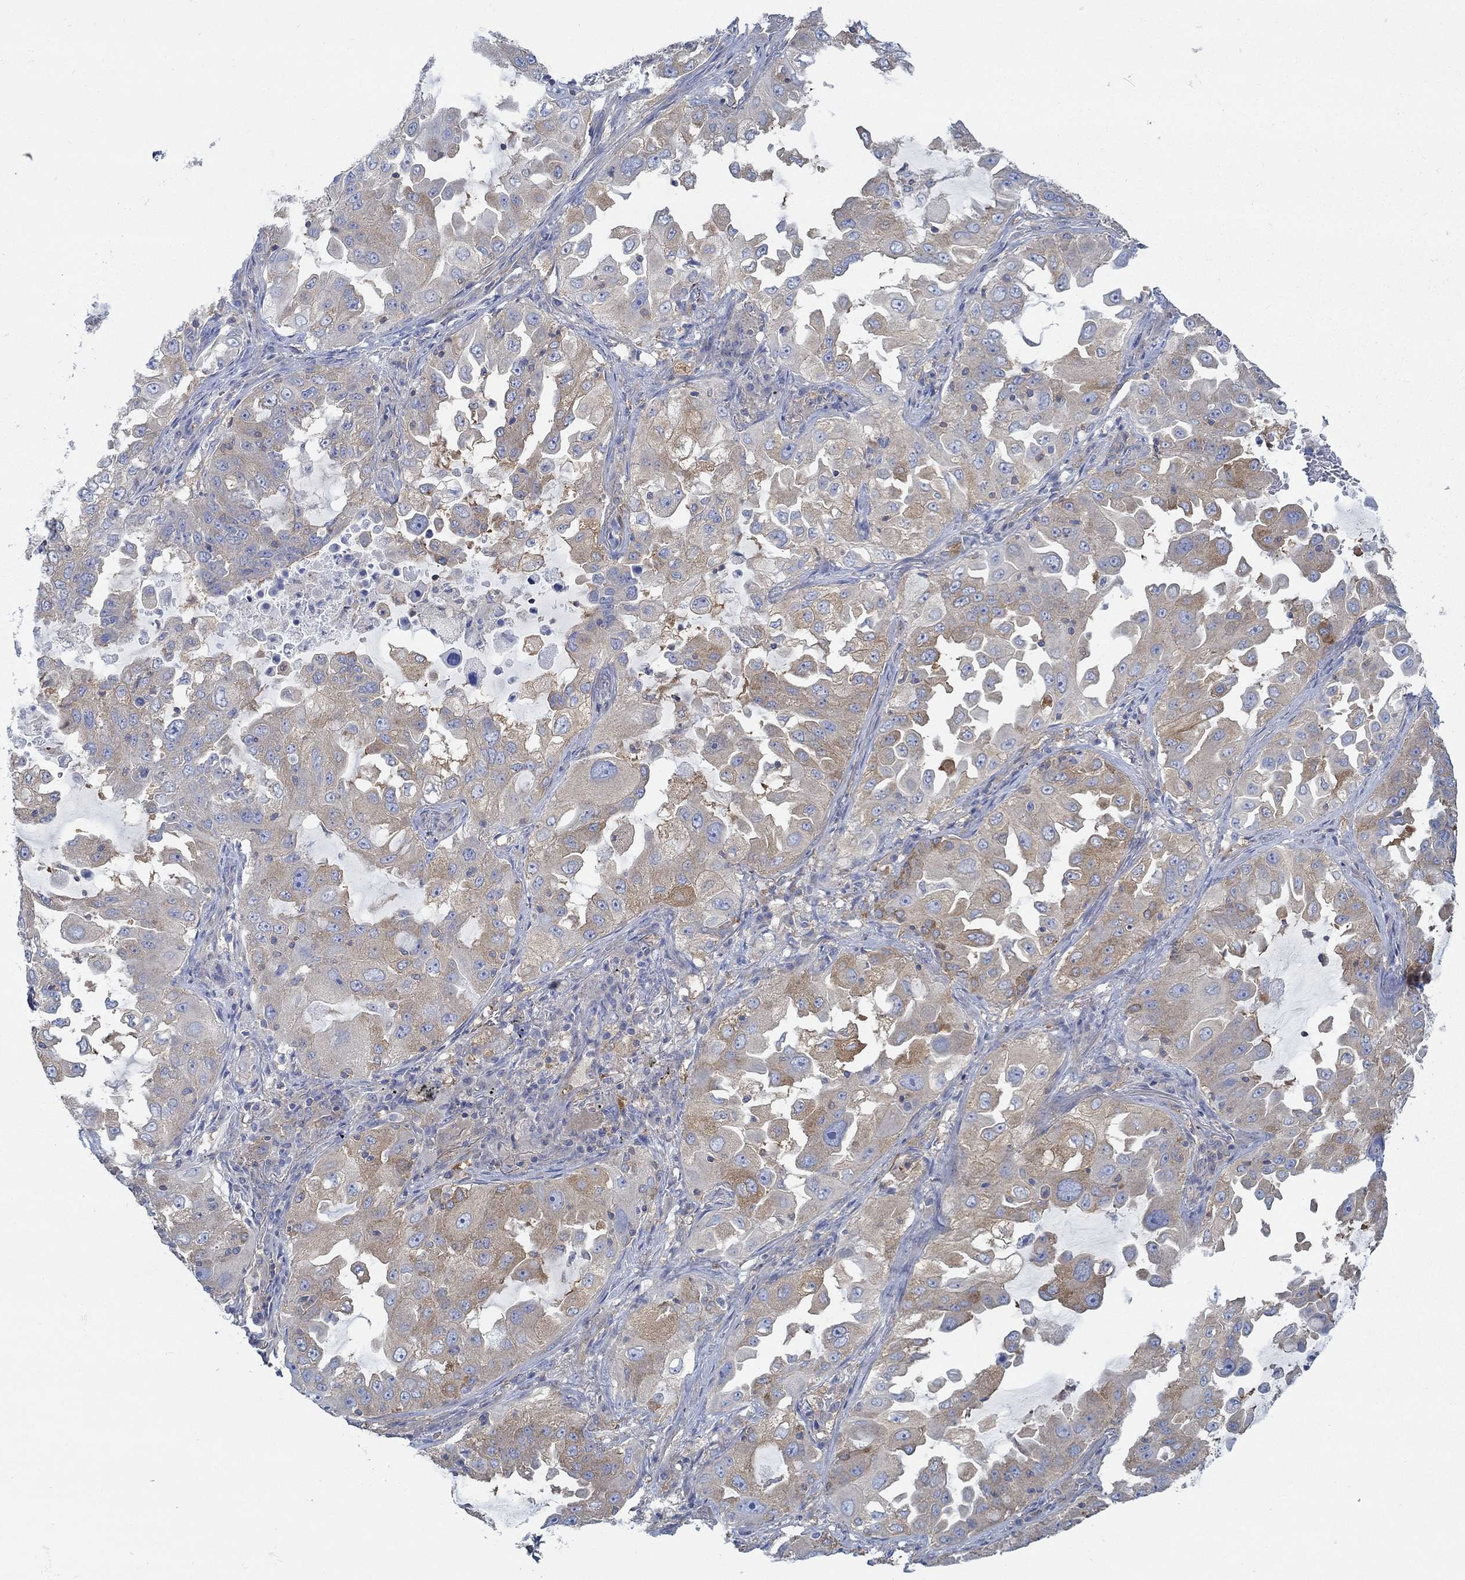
{"staining": {"intensity": "moderate", "quantity": "<25%", "location": "cytoplasmic/membranous"}, "tissue": "lung cancer", "cell_type": "Tumor cells", "image_type": "cancer", "snomed": [{"axis": "morphology", "description": "Adenocarcinoma, NOS"}, {"axis": "topography", "description": "Lung"}], "caption": "Protein staining by immunohistochemistry exhibits moderate cytoplasmic/membranous expression in about <25% of tumor cells in lung cancer.", "gene": "SPAG9", "patient": {"sex": "female", "age": 61}}